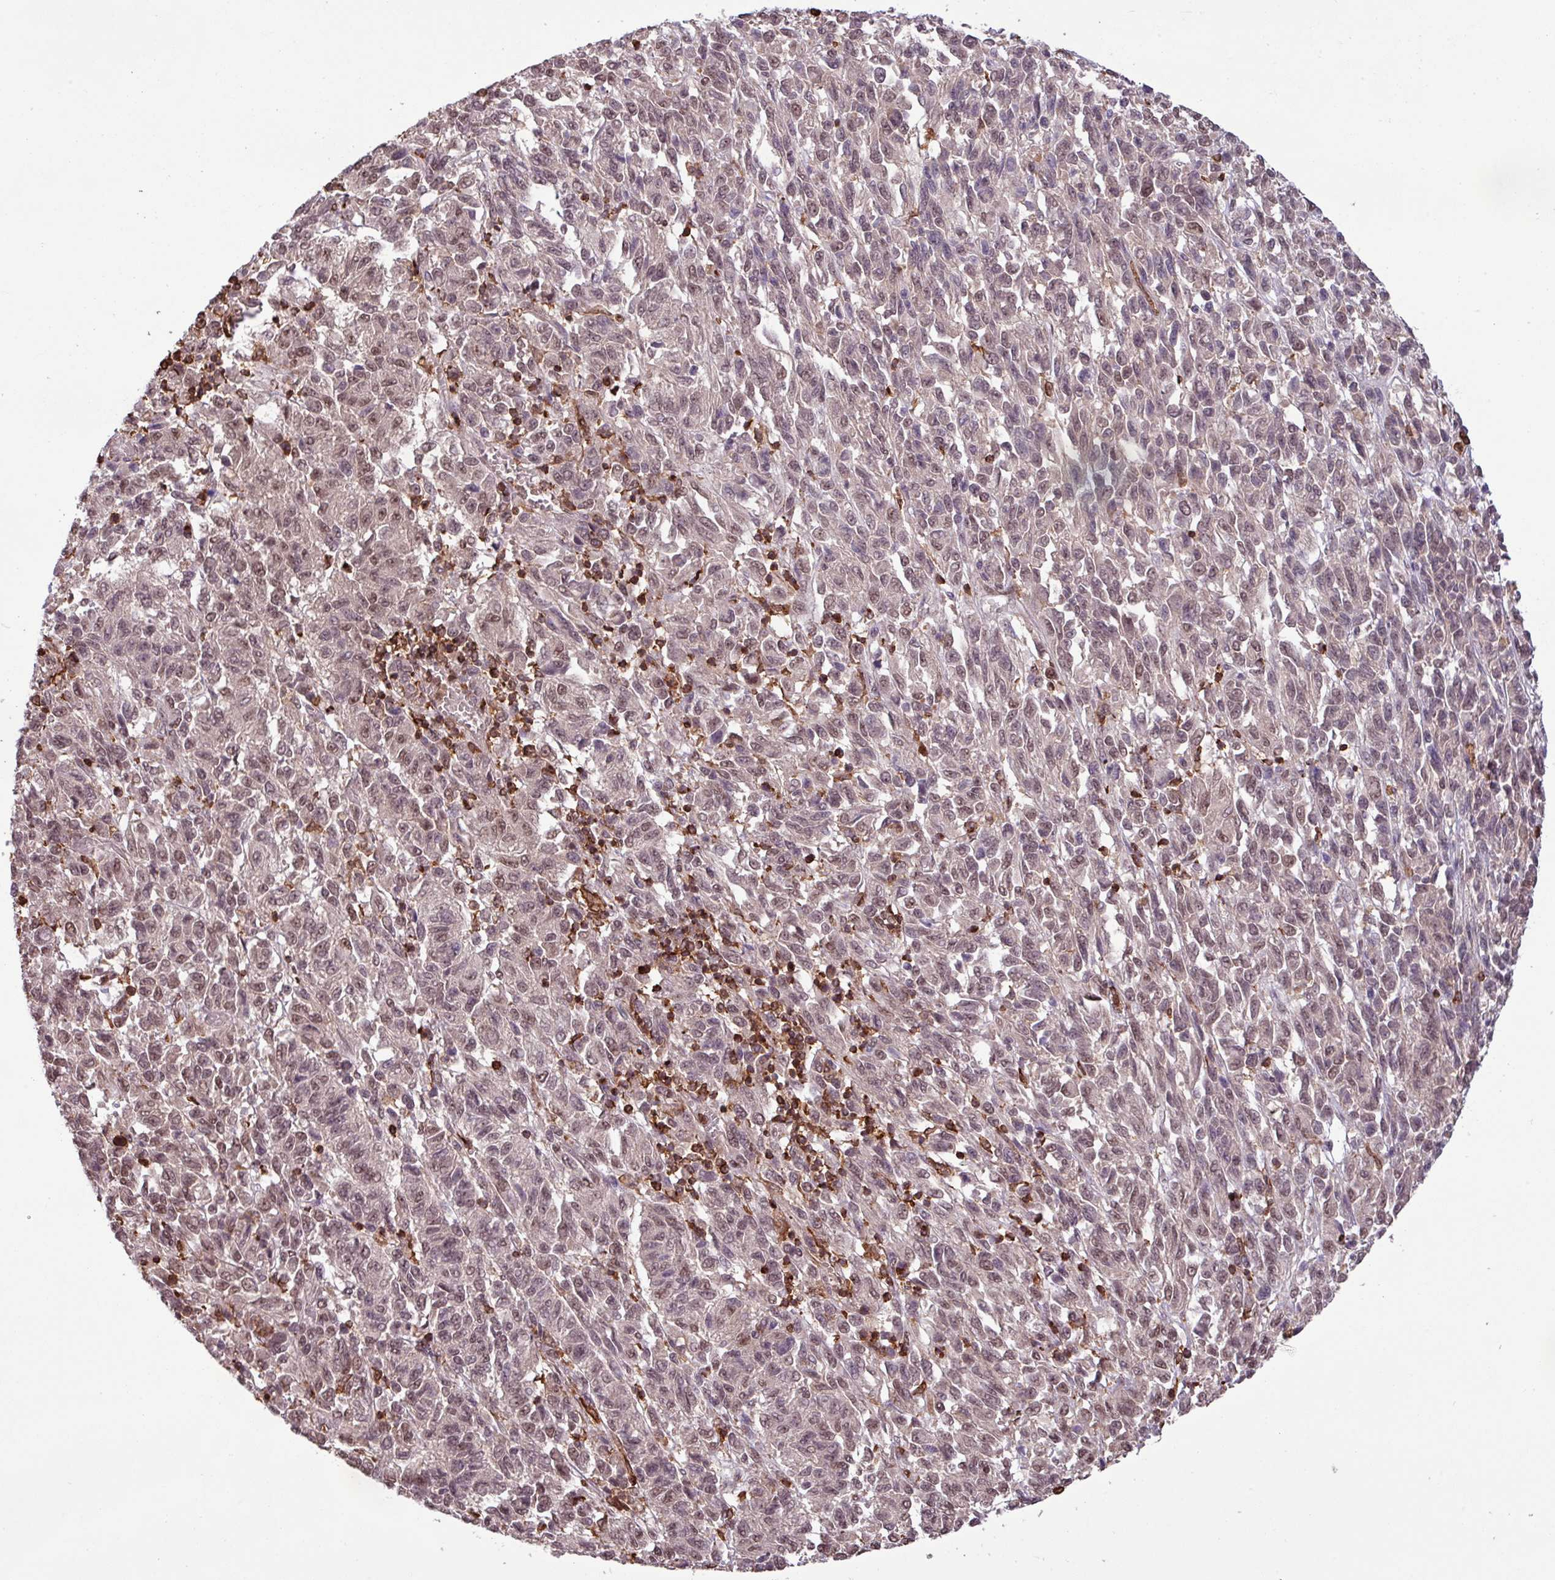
{"staining": {"intensity": "weak", "quantity": "25%-75%", "location": "nuclear"}, "tissue": "melanoma", "cell_type": "Tumor cells", "image_type": "cancer", "snomed": [{"axis": "morphology", "description": "Malignant melanoma, Metastatic site"}, {"axis": "topography", "description": "Lung"}], "caption": "Malignant melanoma (metastatic site) was stained to show a protein in brown. There is low levels of weak nuclear positivity in about 25%-75% of tumor cells. The protein of interest is stained brown, and the nuclei are stained in blue (DAB (3,3'-diaminobenzidine) IHC with brightfield microscopy, high magnification).", "gene": "GON7", "patient": {"sex": "male", "age": 64}}